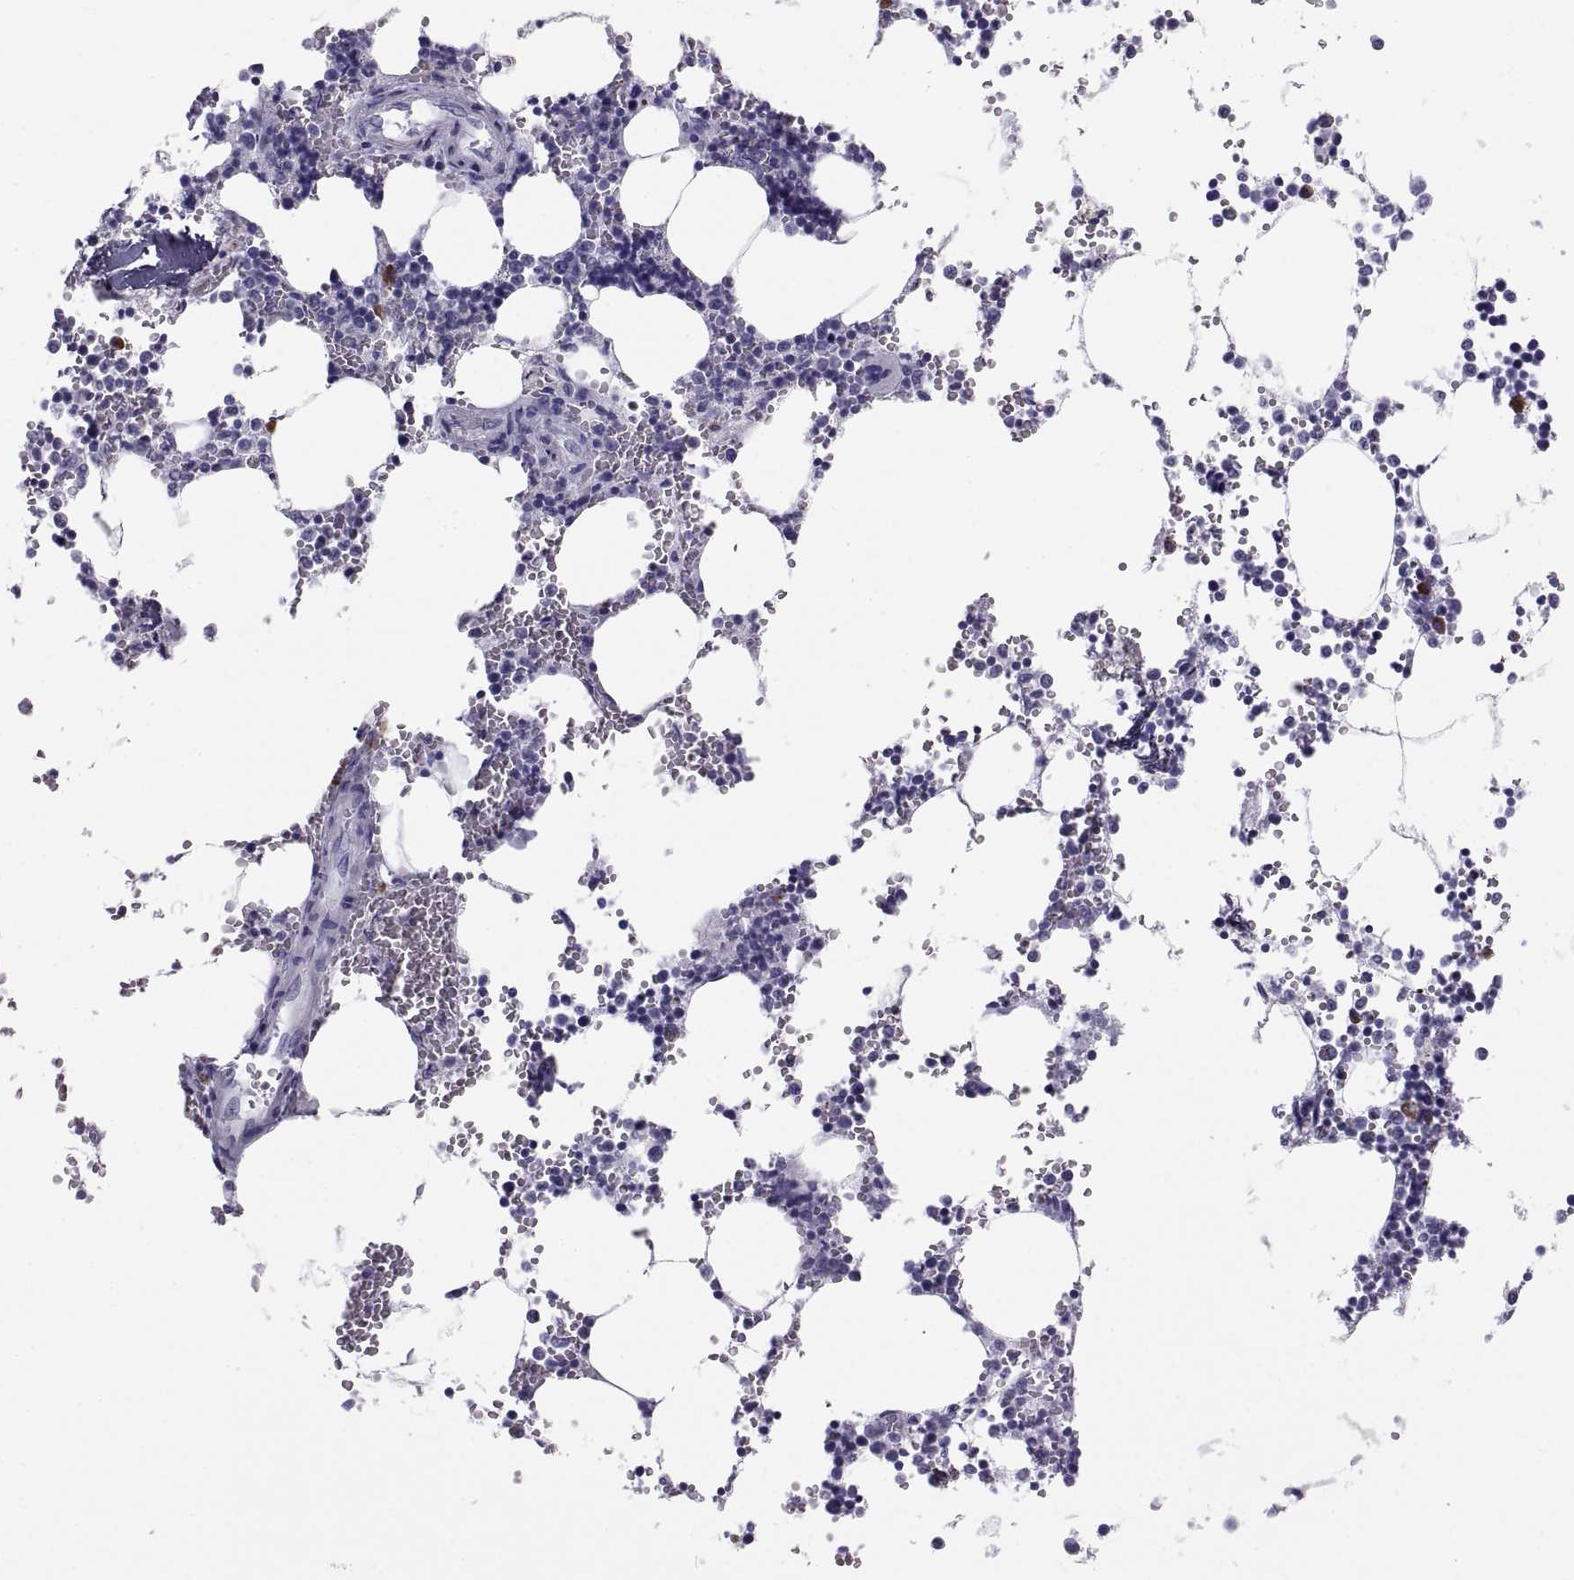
{"staining": {"intensity": "moderate", "quantity": "<25%", "location": "cytoplasmic/membranous"}, "tissue": "bone marrow", "cell_type": "Hematopoietic cells", "image_type": "normal", "snomed": [{"axis": "morphology", "description": "Normal tissue, NOS"}, {"axis": "topography", "description": "Bone marrow"}], "caption": "About <25% of hematopoietic cells in normal human bone marrow reveal moderate cytoplasmic/membranous protein expression as visualized by brown immunohistochemical staining.", "gene": "CT47A10", "patient": {"sex": "male", "age": 54}}